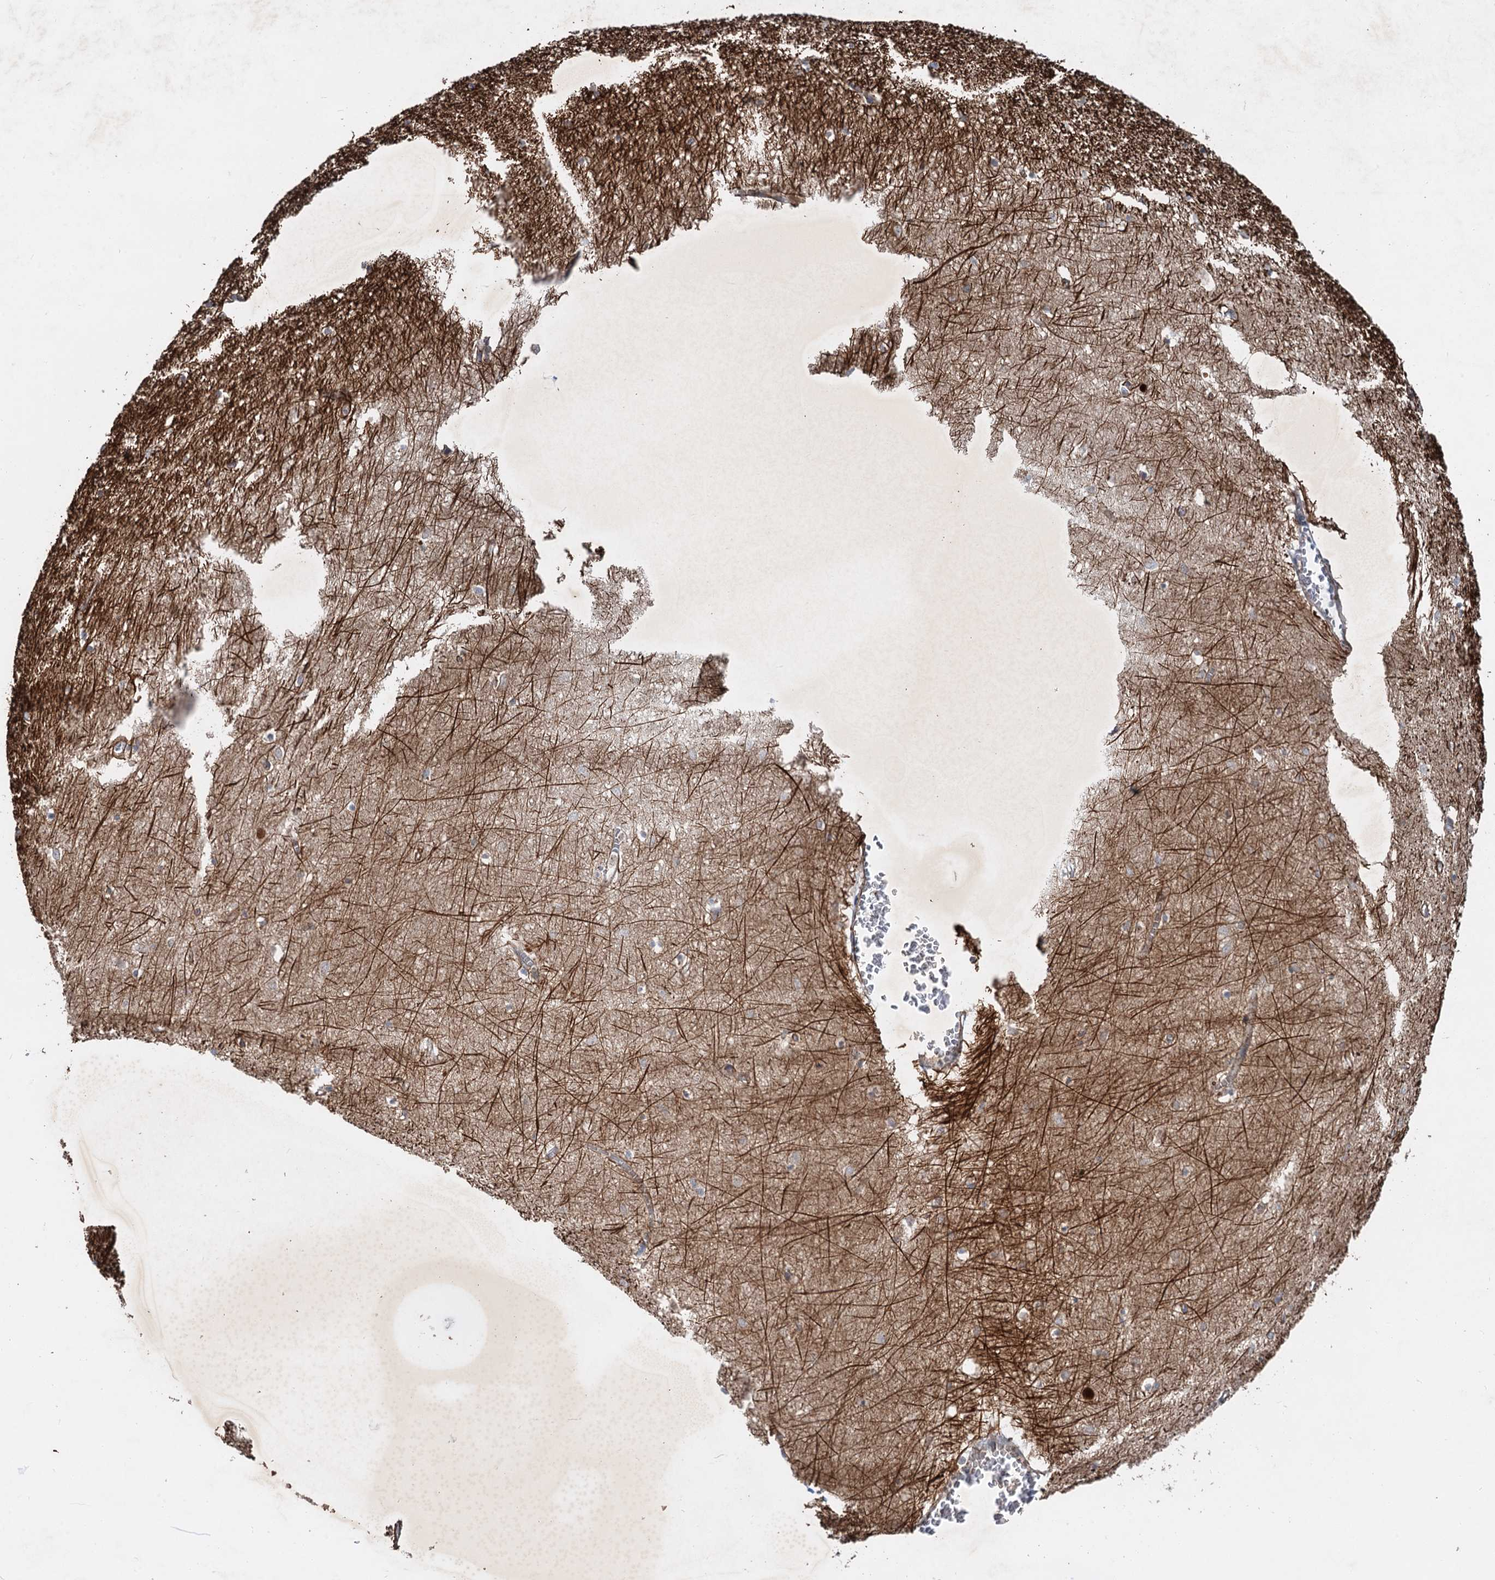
{"staining": {"intensity": "weak", "quantity": "<25%", "location": "cytoplasmic/membranous"}, "tissue": "hippocampus", "cell_type": "Glial cells", "image_type": "normal", "snomed": [{"axis": "morphology", "description": "Normal tissue, NOS"}, {"axis": "topography", "description": "Hippocampus"}], "caption": "Photomicrograph shows no protein positivity in glial cells of normal hippocampus. (Stains: DAB immunohistochemistry with hematoxylin counter stain, Microscopy: brightfield microscopy at high magnification).", "gene": "ANKRD26", "patient": {"sex": "female", "age": 64}}